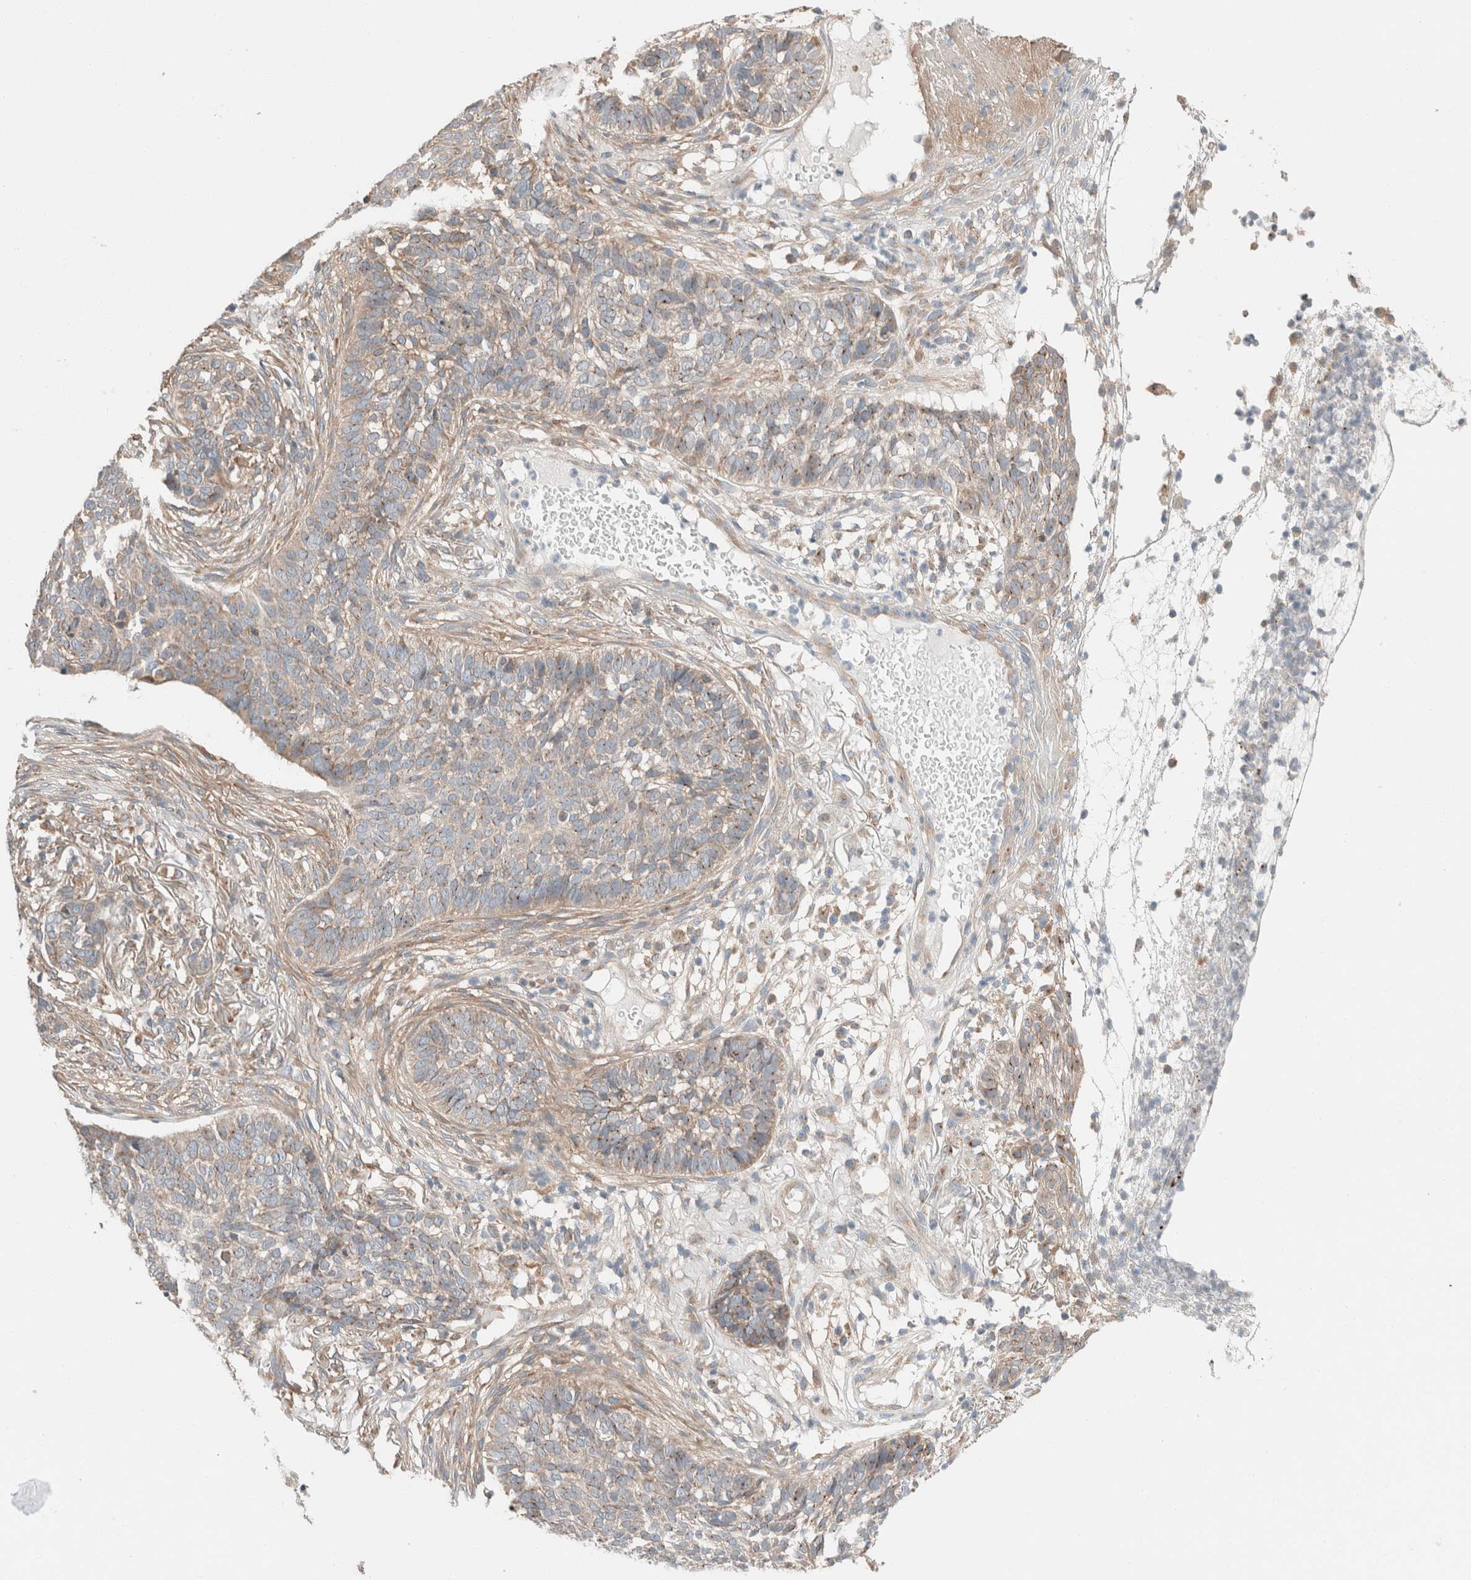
{"staining": {"intensity": "weak", "quantity": "<25%", "location": "cytoplasmic/membranous"}, "tissue": "skin cancer", "cell_type": "Tumor cells", "image_type": "cancer", "snomed": [{"axis": "morphology", "description": "Basal cell carcinoma"}, {"axis": "topography", "description": "Skin"}], "caption": "Protein analysis of basal cell carcinoma (skin) shows no significant staining in tumor cells.", "gene": "PCM1", "patient": {"sex": "male", "age": 85}}